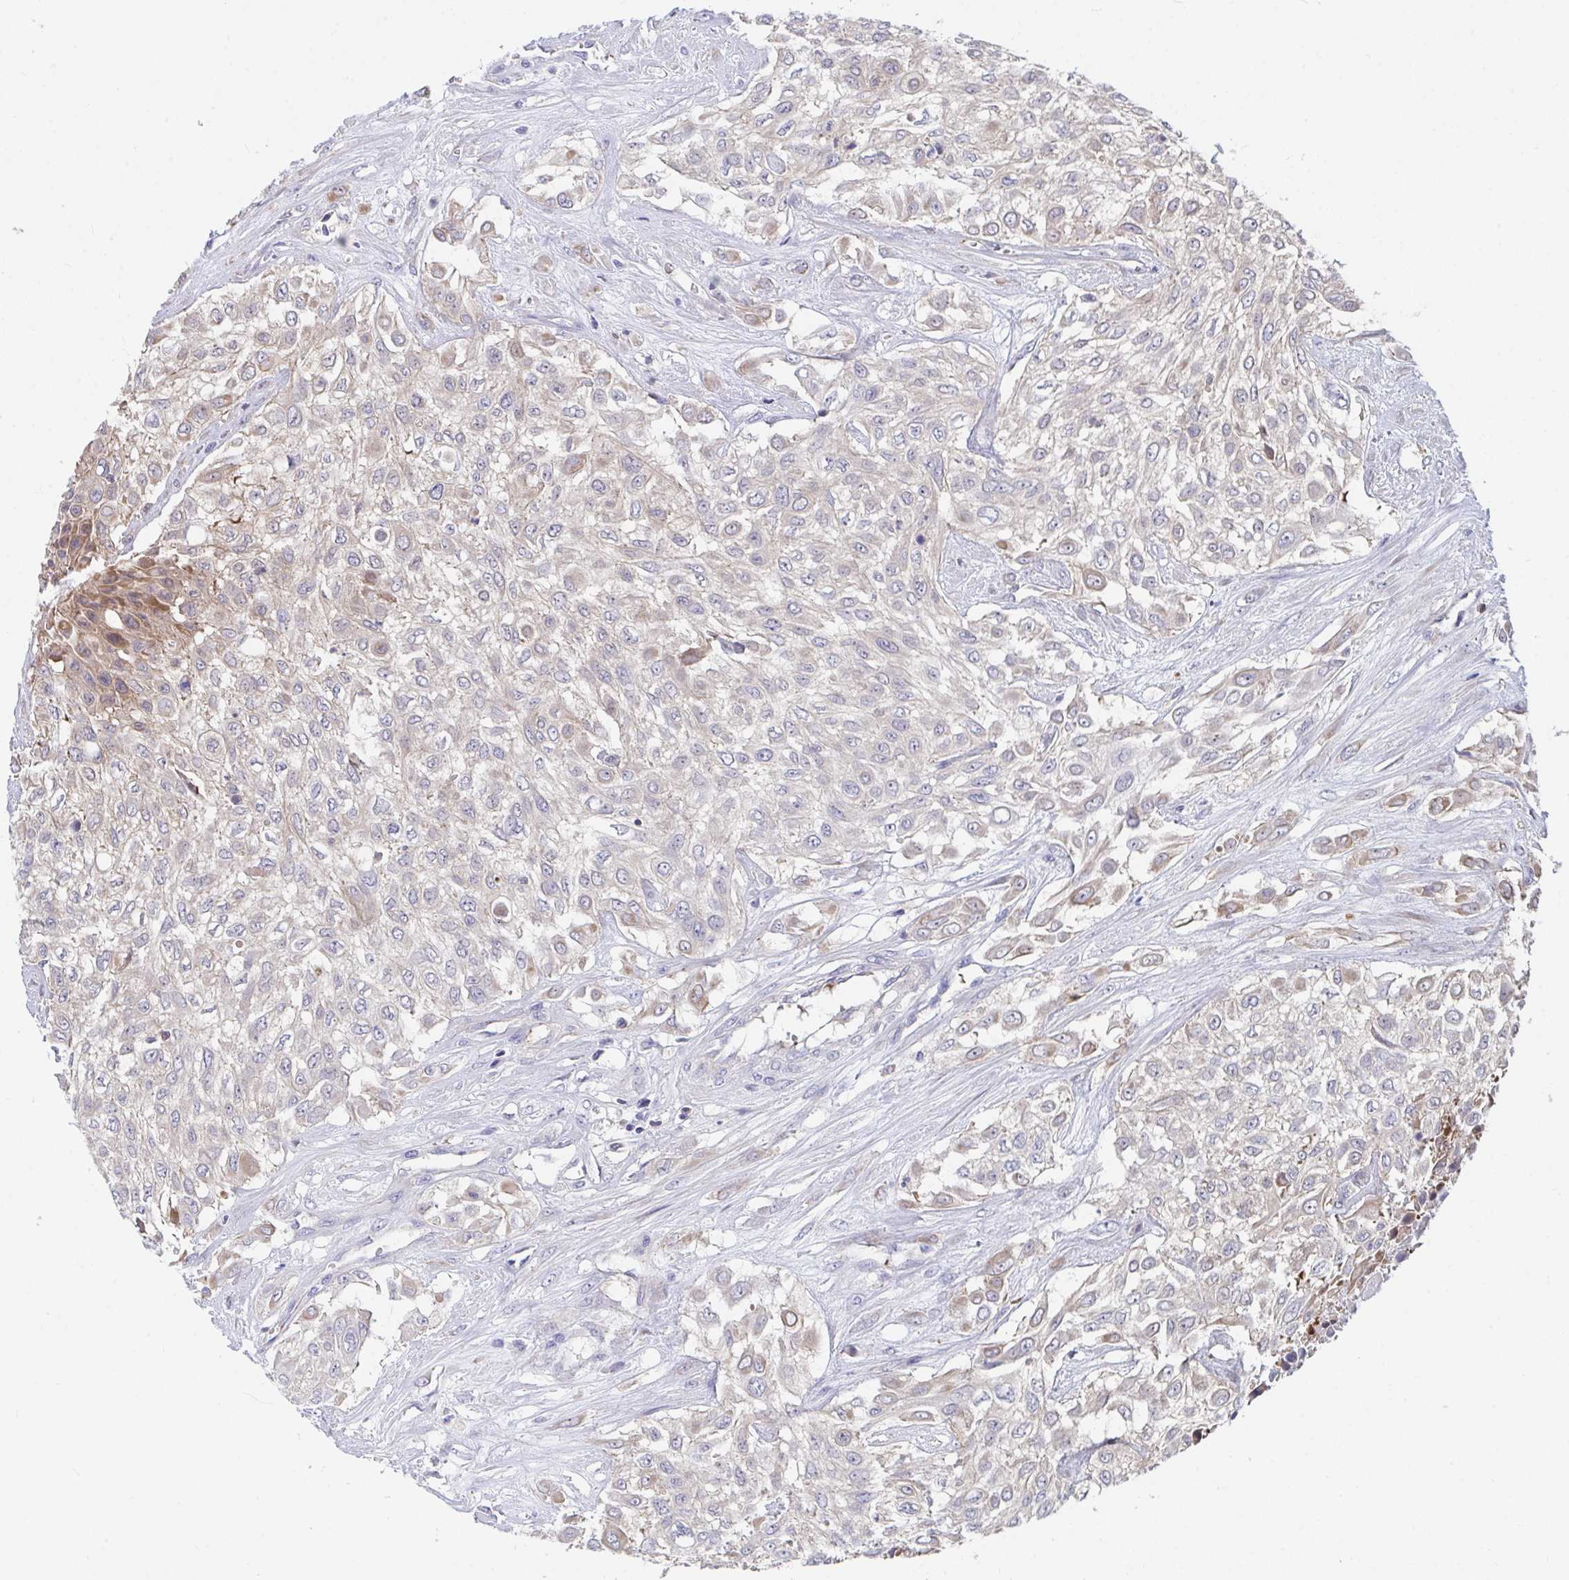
{"staining": {"intensity": "moderate", "quantity": "<25%", "location": "cytoplasmic/membranous,nuclear"}, "tissue": "urothelial cancer", "cell_type": "Tumor cells", "image_type": "cancer", "snomed": [{"axis": "morphology", "description": "Urothelial carcinoma, High grade"}, {"axis": "topography", "description": "Urinary bladder"}], "caption": "Approximately <25% of tumor cells in human urothelial carcinoma (high-grade) show moderate cytoplasmic/membranous and nuclear protein expression as visualized by brown immunohistochemical staining.", "gene": "P2RX3", "patient": {"sex": "male", "age": 57}}